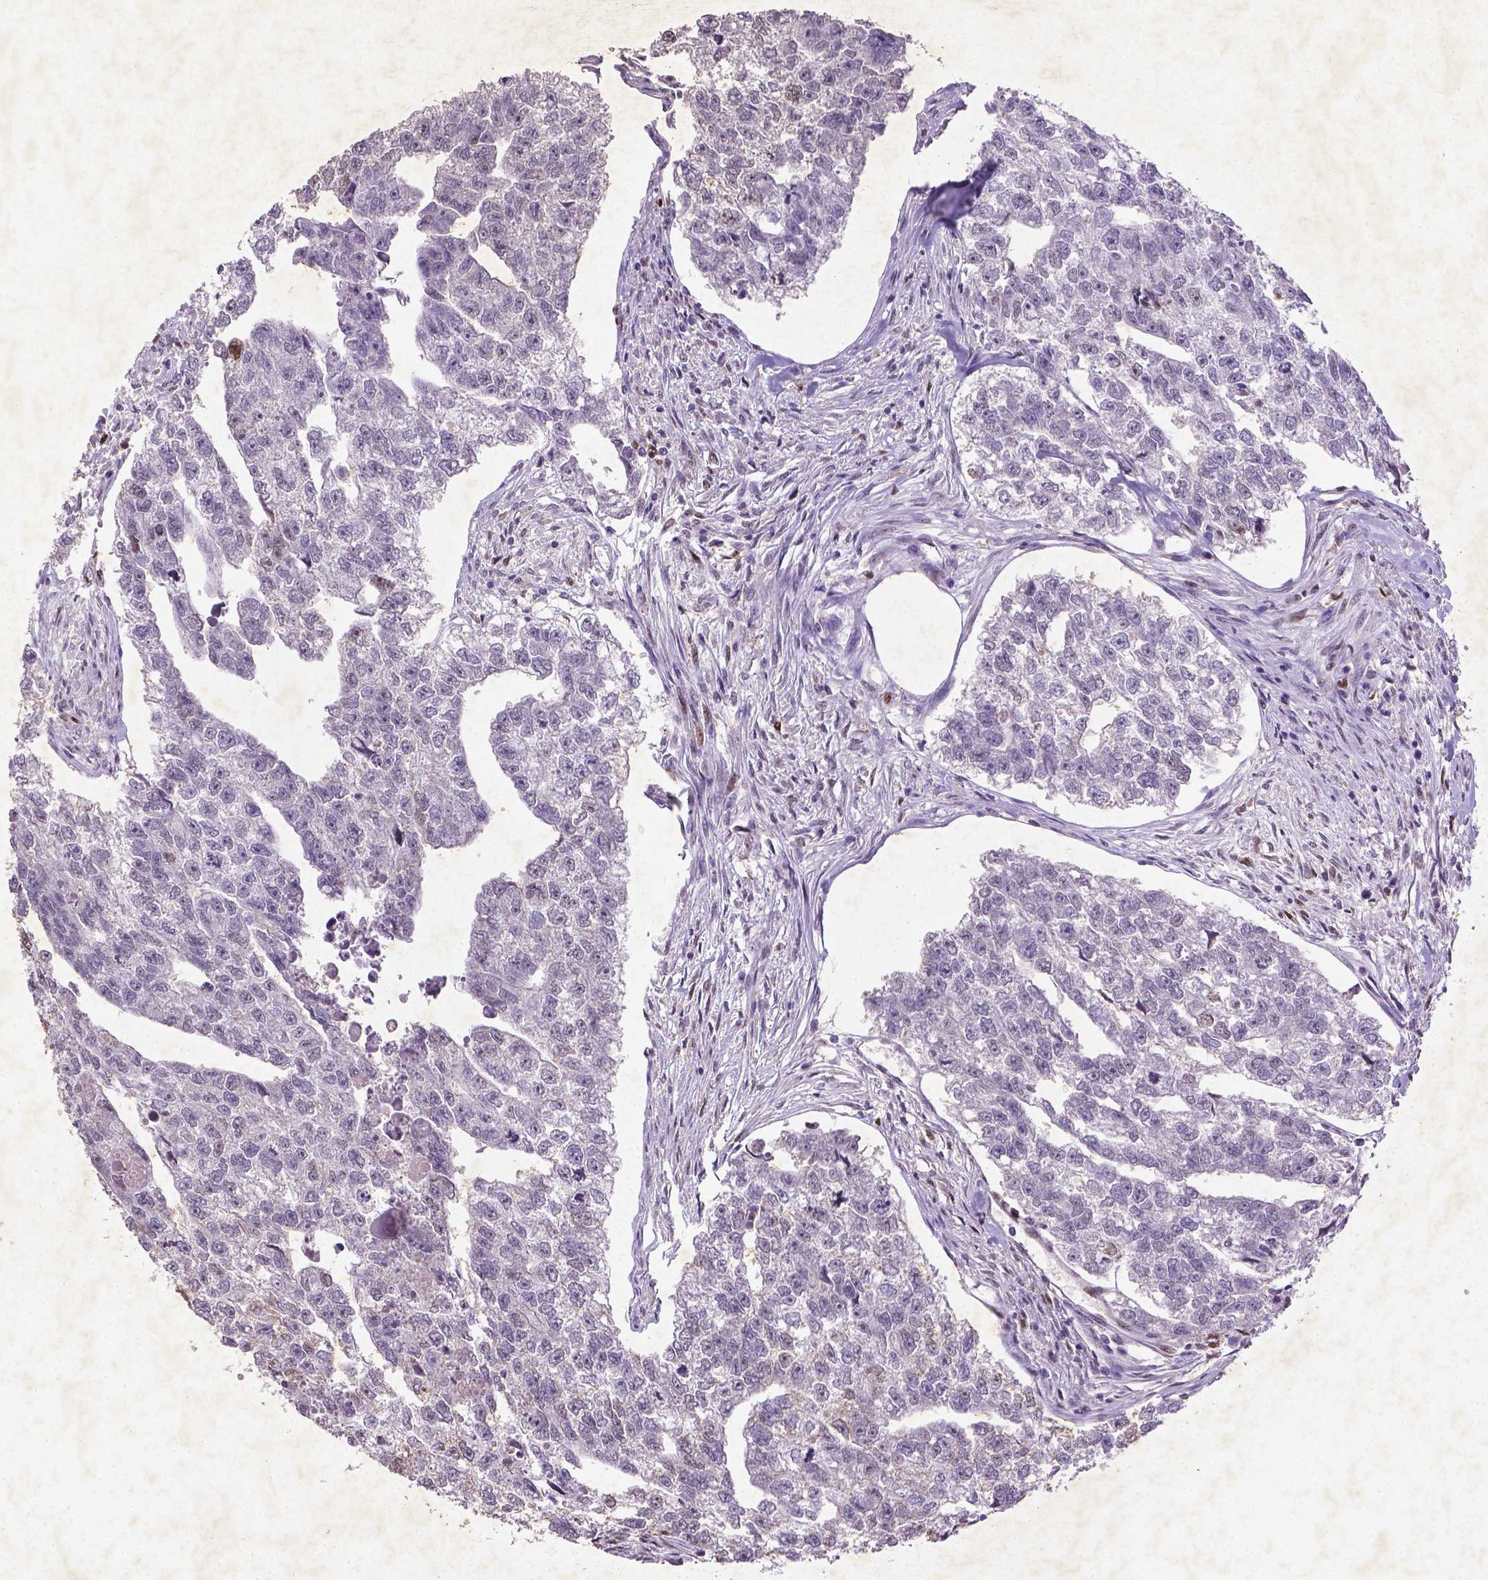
{"staining": {"intensity": "negative", "quantity": "none", "location": "none"}, "tissue": "testis cancer", "cell_type": "Tumor cells", "image_type": "cancer", "snomed": [{"axis": "morphology", "description": "Carcinoma, Embryonal, NOS"}, {"axis": "morphology", "description": "Teratoma, malignant, NOS"}, {"axis": "topography", "description": "Testis"}], "caption": "Photomicrograph shows no significant protein positivity in tumor cells of malignant teratoma (testis). (DAB (3,3'-diaminobenzidine) IHC visualized using brightfield microscopy, high magnification).", "gene": "CDKN1A", "patient": {"sex": "male", "age": 44}}